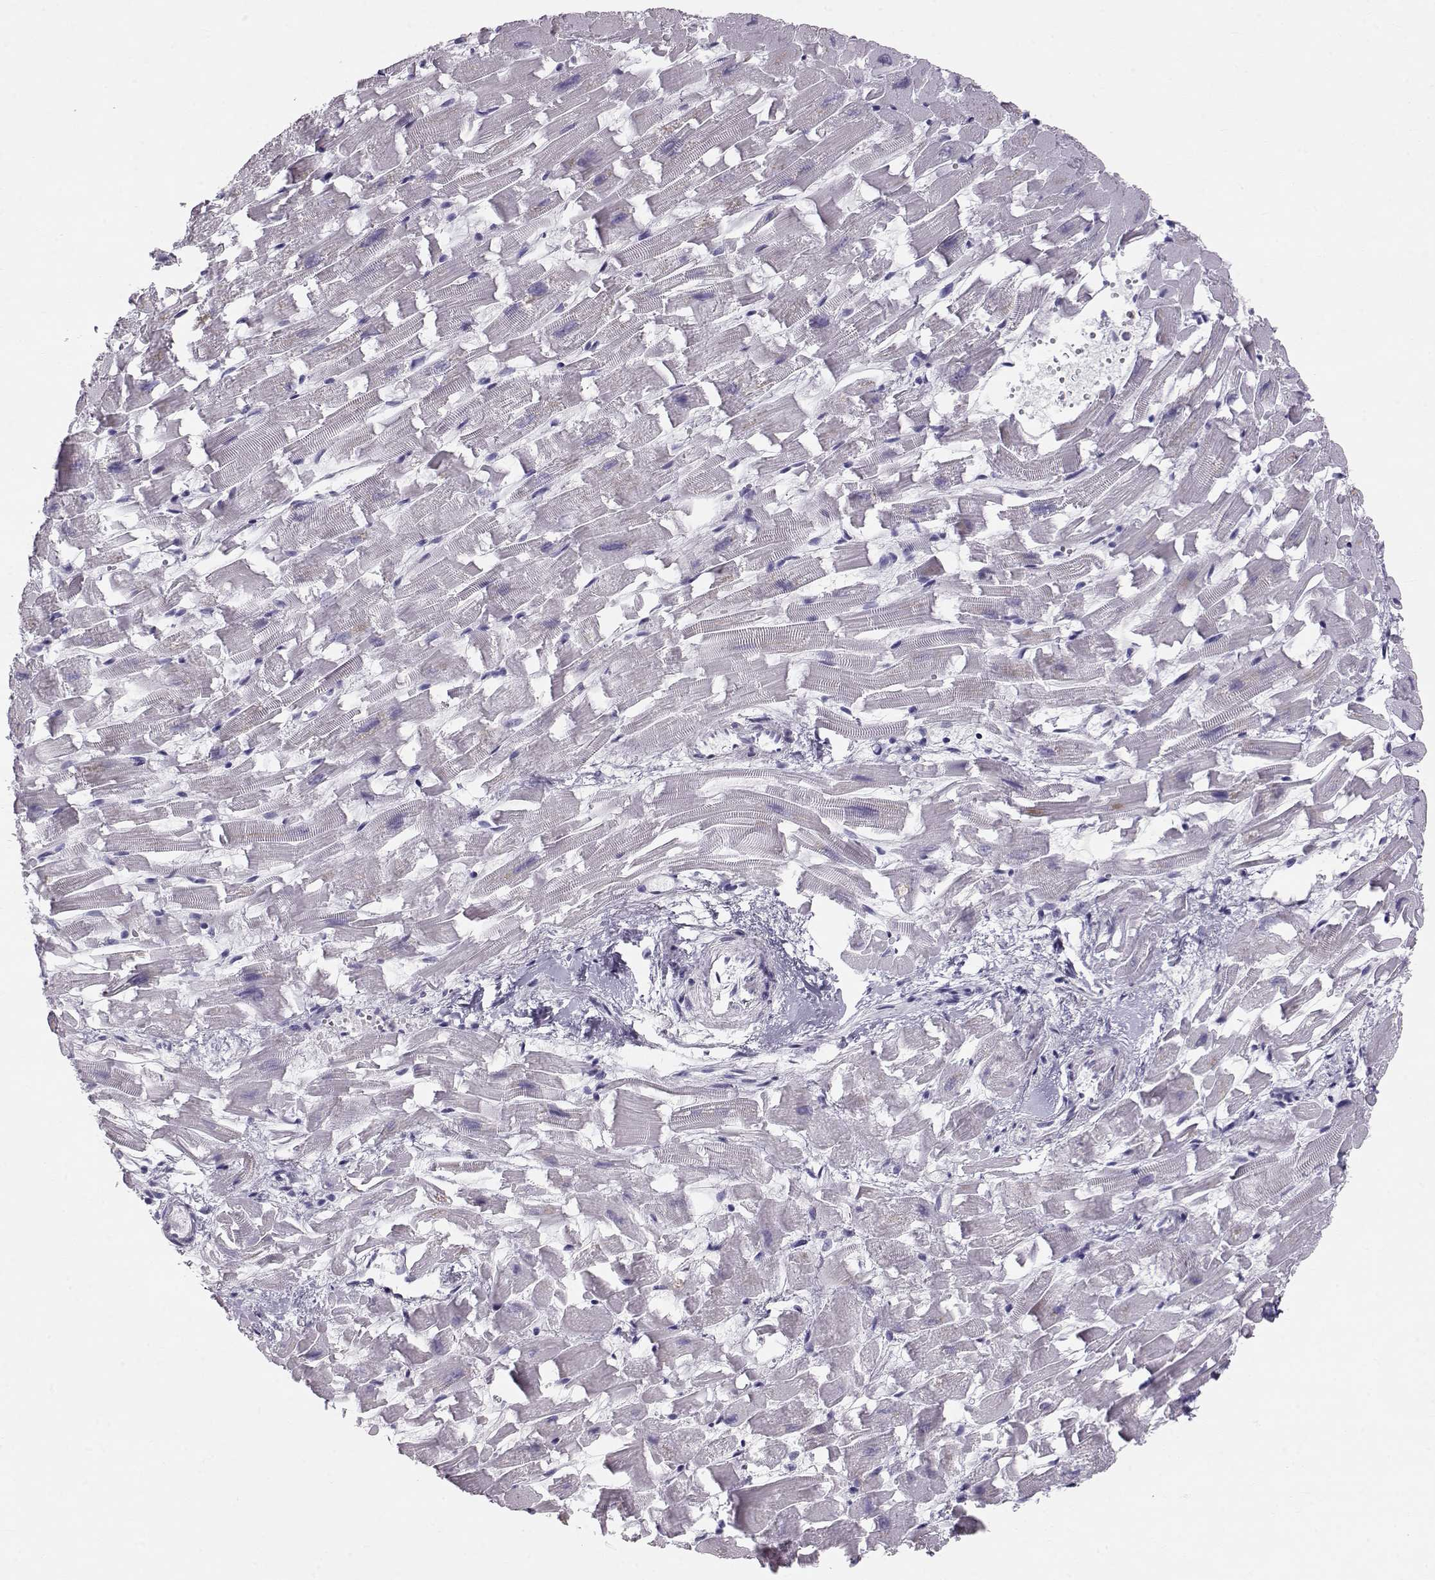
{"staining": {"intensity": "negative", "quantity": "none", "location": "none"}, "tissue": "heart muscle", "cell_type": "Cardiomyocytes", "image_type": "normal", "snomed": [{"axis": "morphology", "description": "Normal tissue, NOS"}, {"axis": "topography", "description": "Heart"}], "caption": "Micrograph shows no significant protein positivity in cardiomyocytes of normal heart muscle. (Brightfield microscopy of DAB (3,3'-diaminobenzidine) immunohistochemistry at high magnification).", "gene": "RD3", "patient": {"sex": "female", "age": 64}}